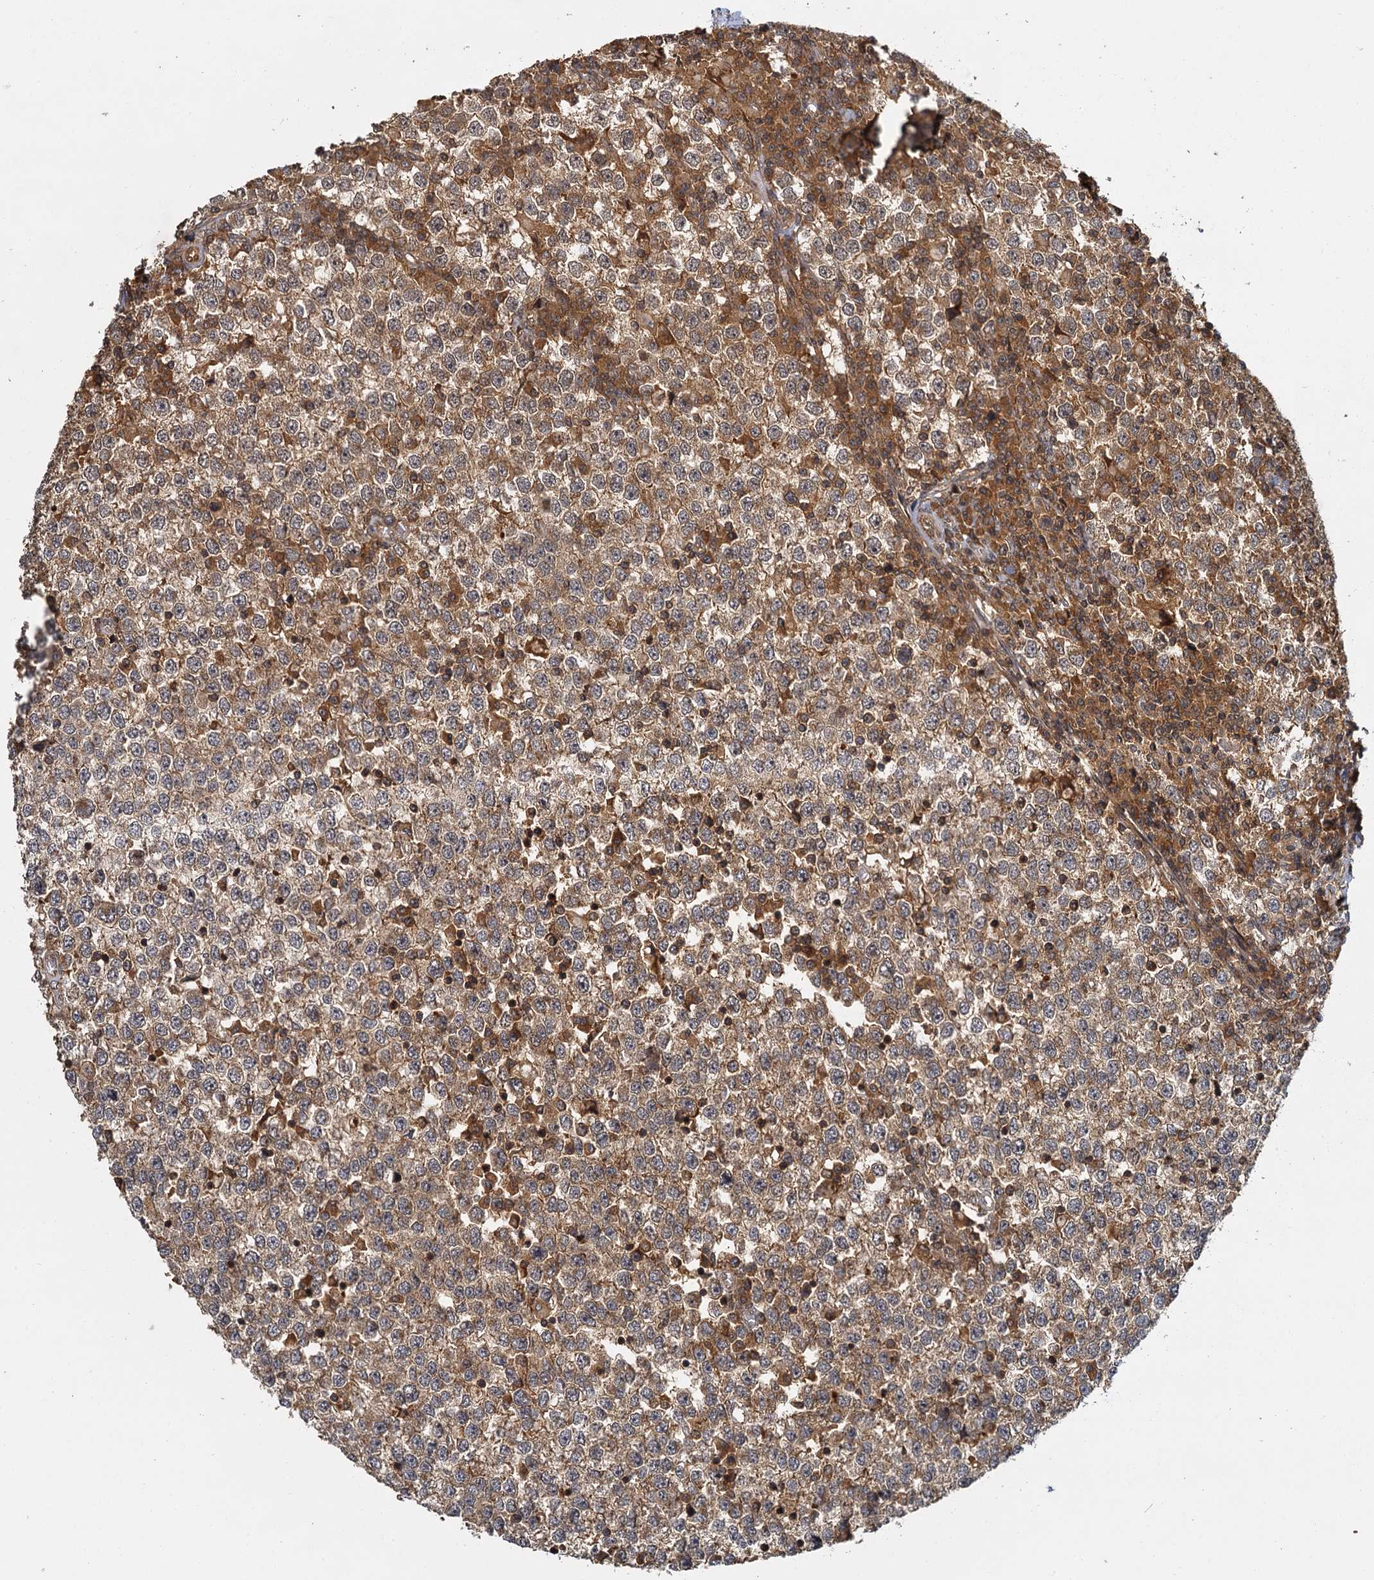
{"staining": {"intensity": "moderate", "quantity": ">75%", "location": "cytoplasmic/membranous,nuclear"}, "tissue": "testis cancer", "cell_type": "Tumor cells", "image_type": "cancer", "snomed": [{"axis": "morphology", "description": "Seminoma, NOS"}, {"axis": "topography", "description": "Testis"}], "caption": "A brown stain labels moderate cytoplasmic/membranous and nuclear positivity of a protein in seminoma (testis) tumor cells. The staining was performed using DAB to visualize the protein expression in brown, while the nuclei were stained in blue with hematoxylin (Magnification: 20x).", "gene": "ZNF549", "patient": {"sex": "male", "age": 65}}